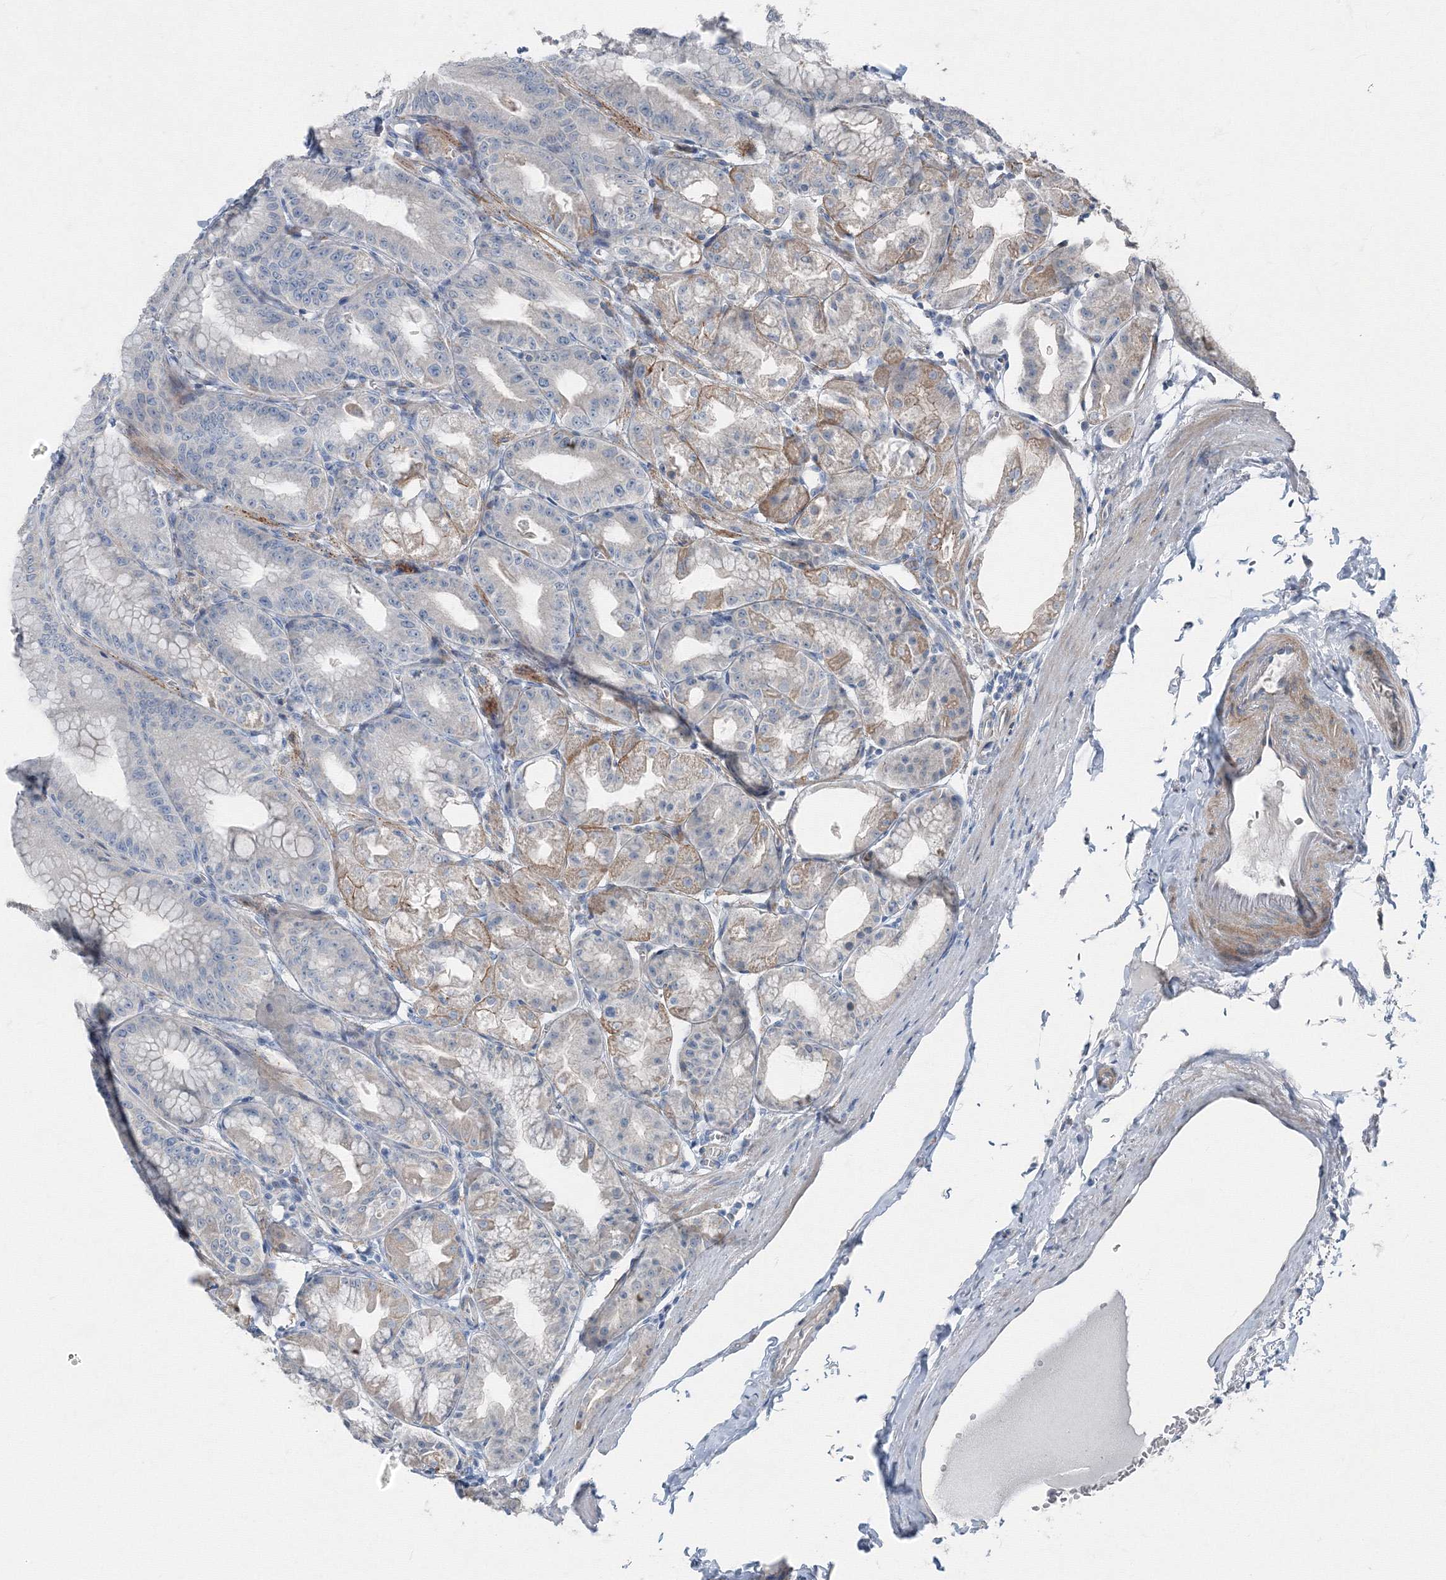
{"staining": {"intensity": "moderate", "quantity": "<25%", "location": "cytoplasmic/membranous"}, "tissue": "stomach", "cell_type": "Glandular cells", "image_type": "normal", "snomed": [{"axis": "morphology", "description": "Normal tissue, NOS"}, {"axis": "topography", "description": "Stomach, lower"}], "caption": "Protein staining of unremarkable stomach reveals moderate cytoplasmic/membranous expression in approximately <25% of glandular cells.", "gene": "AASDH", "patient": {"sex": "male", "age": 71}}